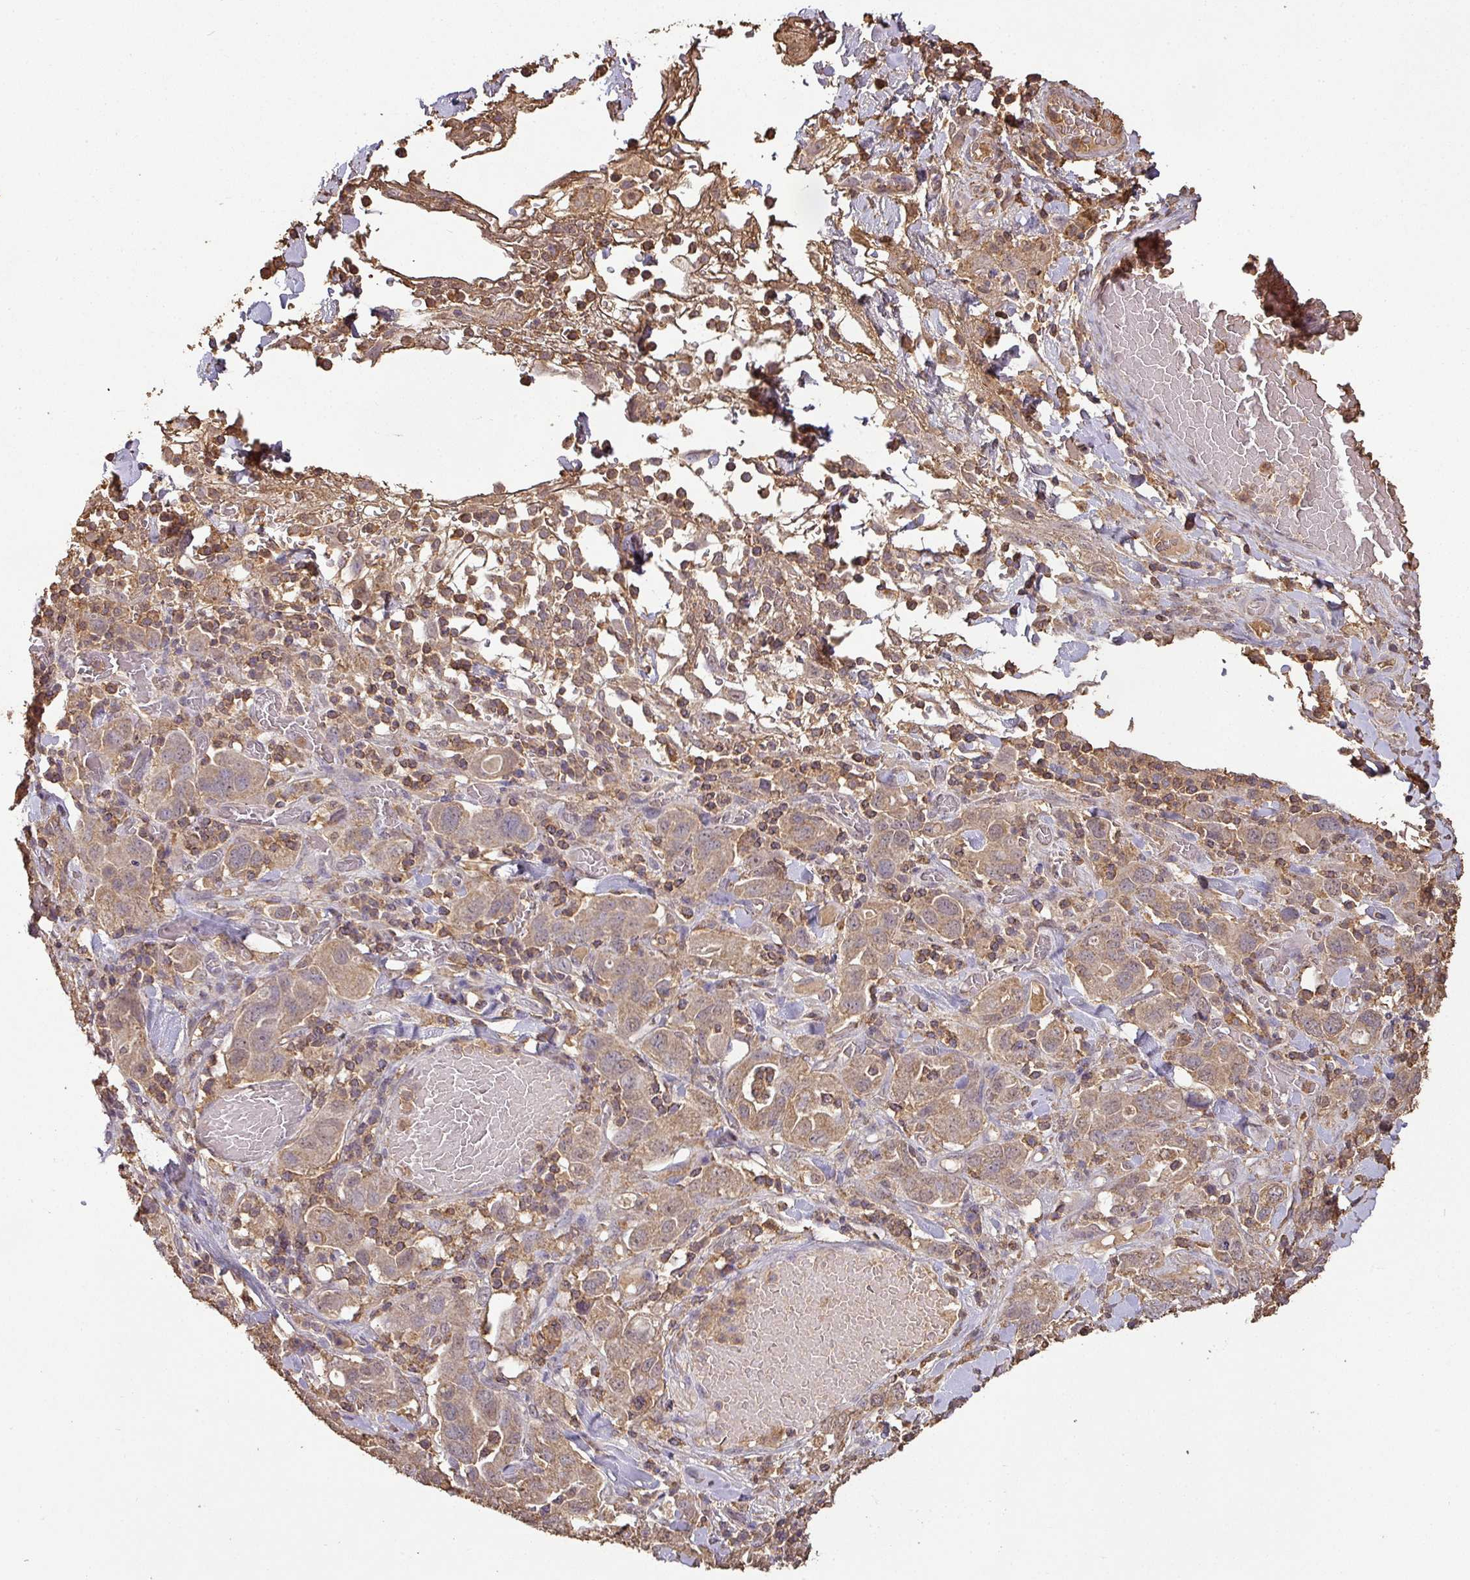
{"staining": {"intensity": "moderate", "quantity": ">75%", "location": "cytoplasmic/membranous"}, "tissue": "stomach cancer", "cell_type": "Tumor cells", "image_type": "cancer", "snomed": [{"axis": "morphology", "description": "Adenocarcinoma, NOS"}, {"axis": "topography", "description": "Stomach, upper"}, {"axis": "topography", "description": "Stomach"}], "caption": "High-magnification brightfield microscopy of stomach cancer (adenocarcinoma) stained with DAB (brown) and counterstained with hematoxylin (blue). tumor cells exhibit moderate cytoplasmic/membranous staining is seen in approximately>75% of cells.", "gene": "ATAT1", "patient": {"sex": "male", "age": 62}}